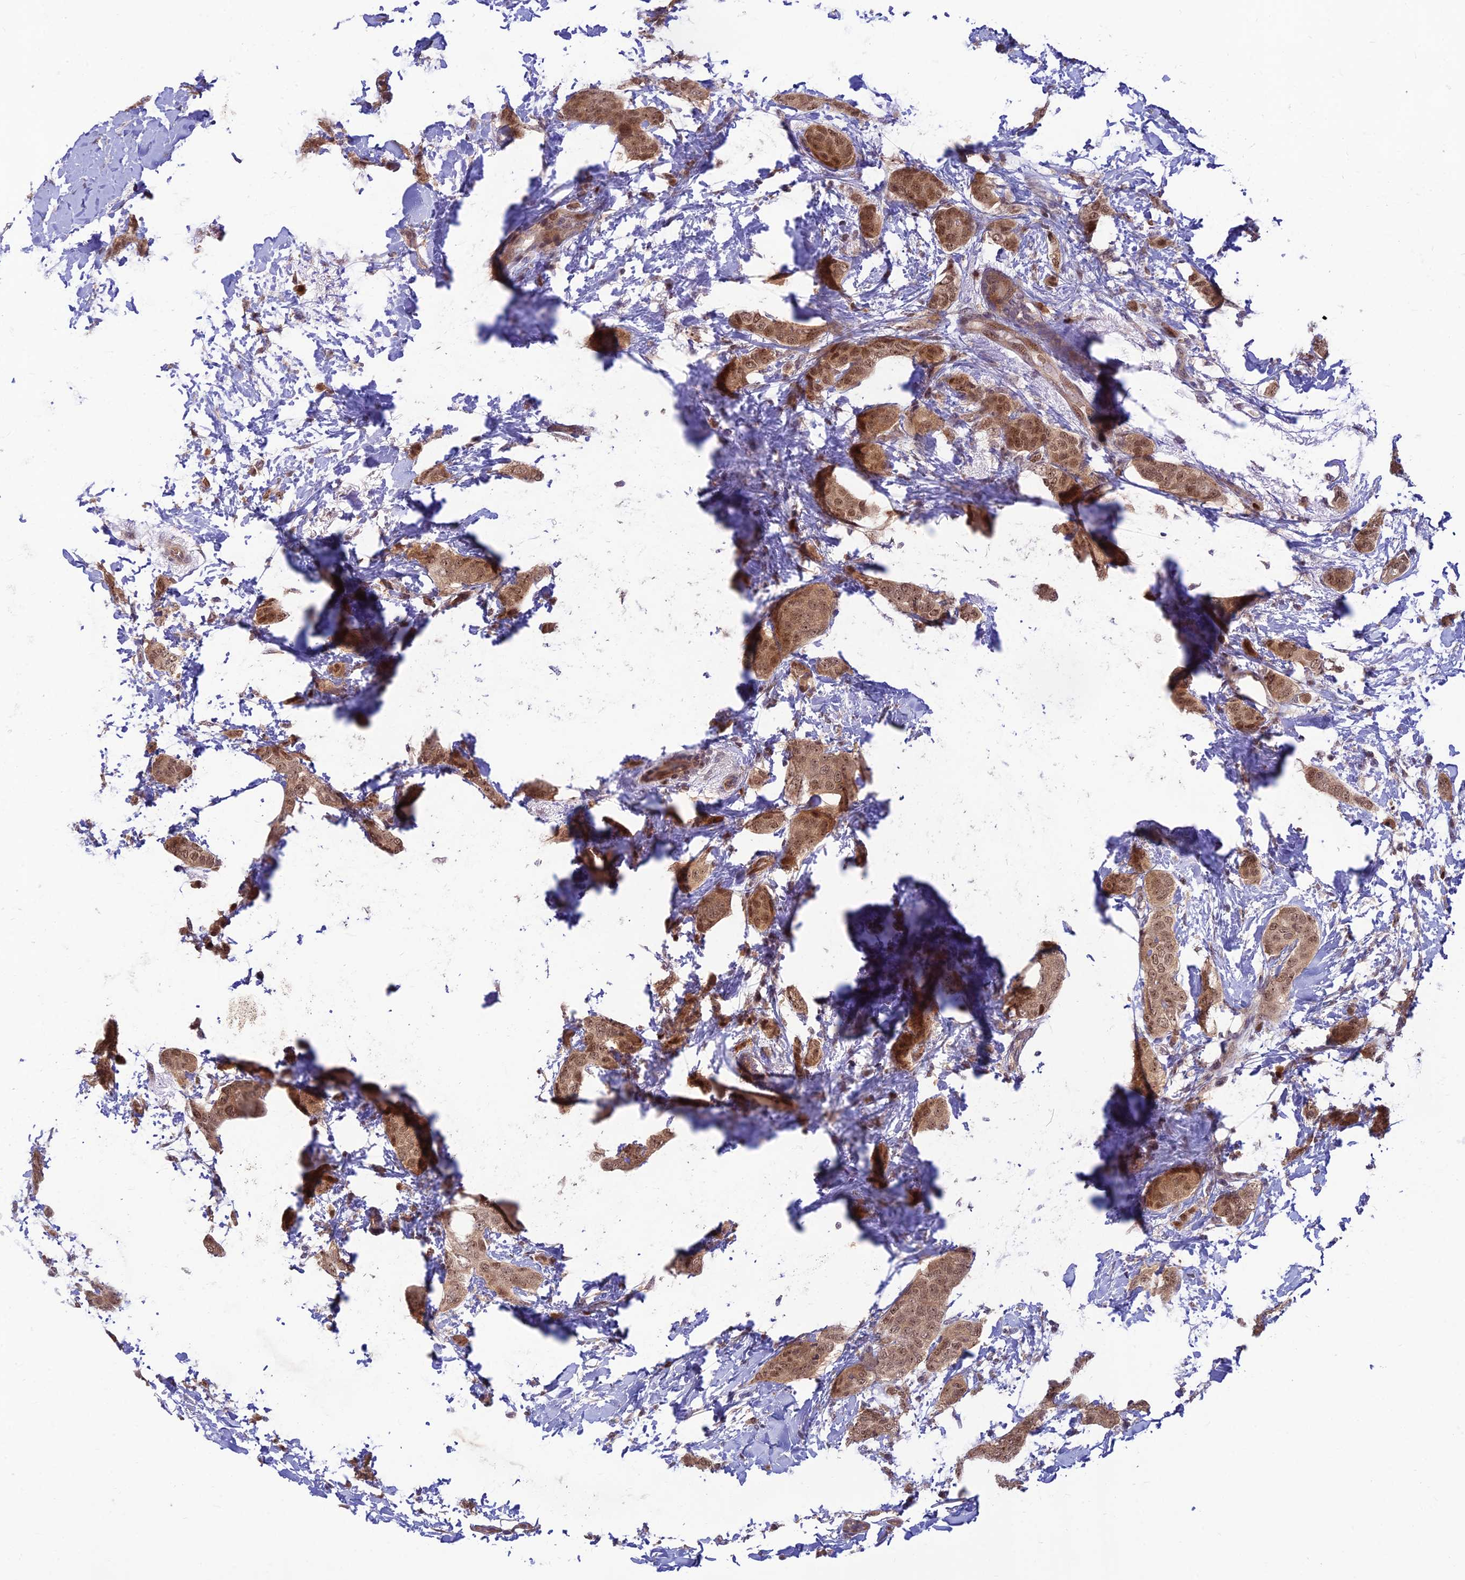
{"staining": {"intensity": "moderate", "quantity": "25%-75%", "location": "cytoplasmic/membranous,nuclear"}, "tissue": "breast cancer", "cell_type": "Tumor cells", "image_type": "cancer", "snomed": [{"axis": "morphology", "description": "Duct carcinoma"}, {"axis": "topography", "description": "Breast"}], "caption": "Protein expression analysis of human breast cancer reveals moderate cytoplasmic/membranous and nuclear staining in about 25%-75% of tumor cells.", "gene": "ASPDH", "patient": {"sex": "female", "age": 72}}